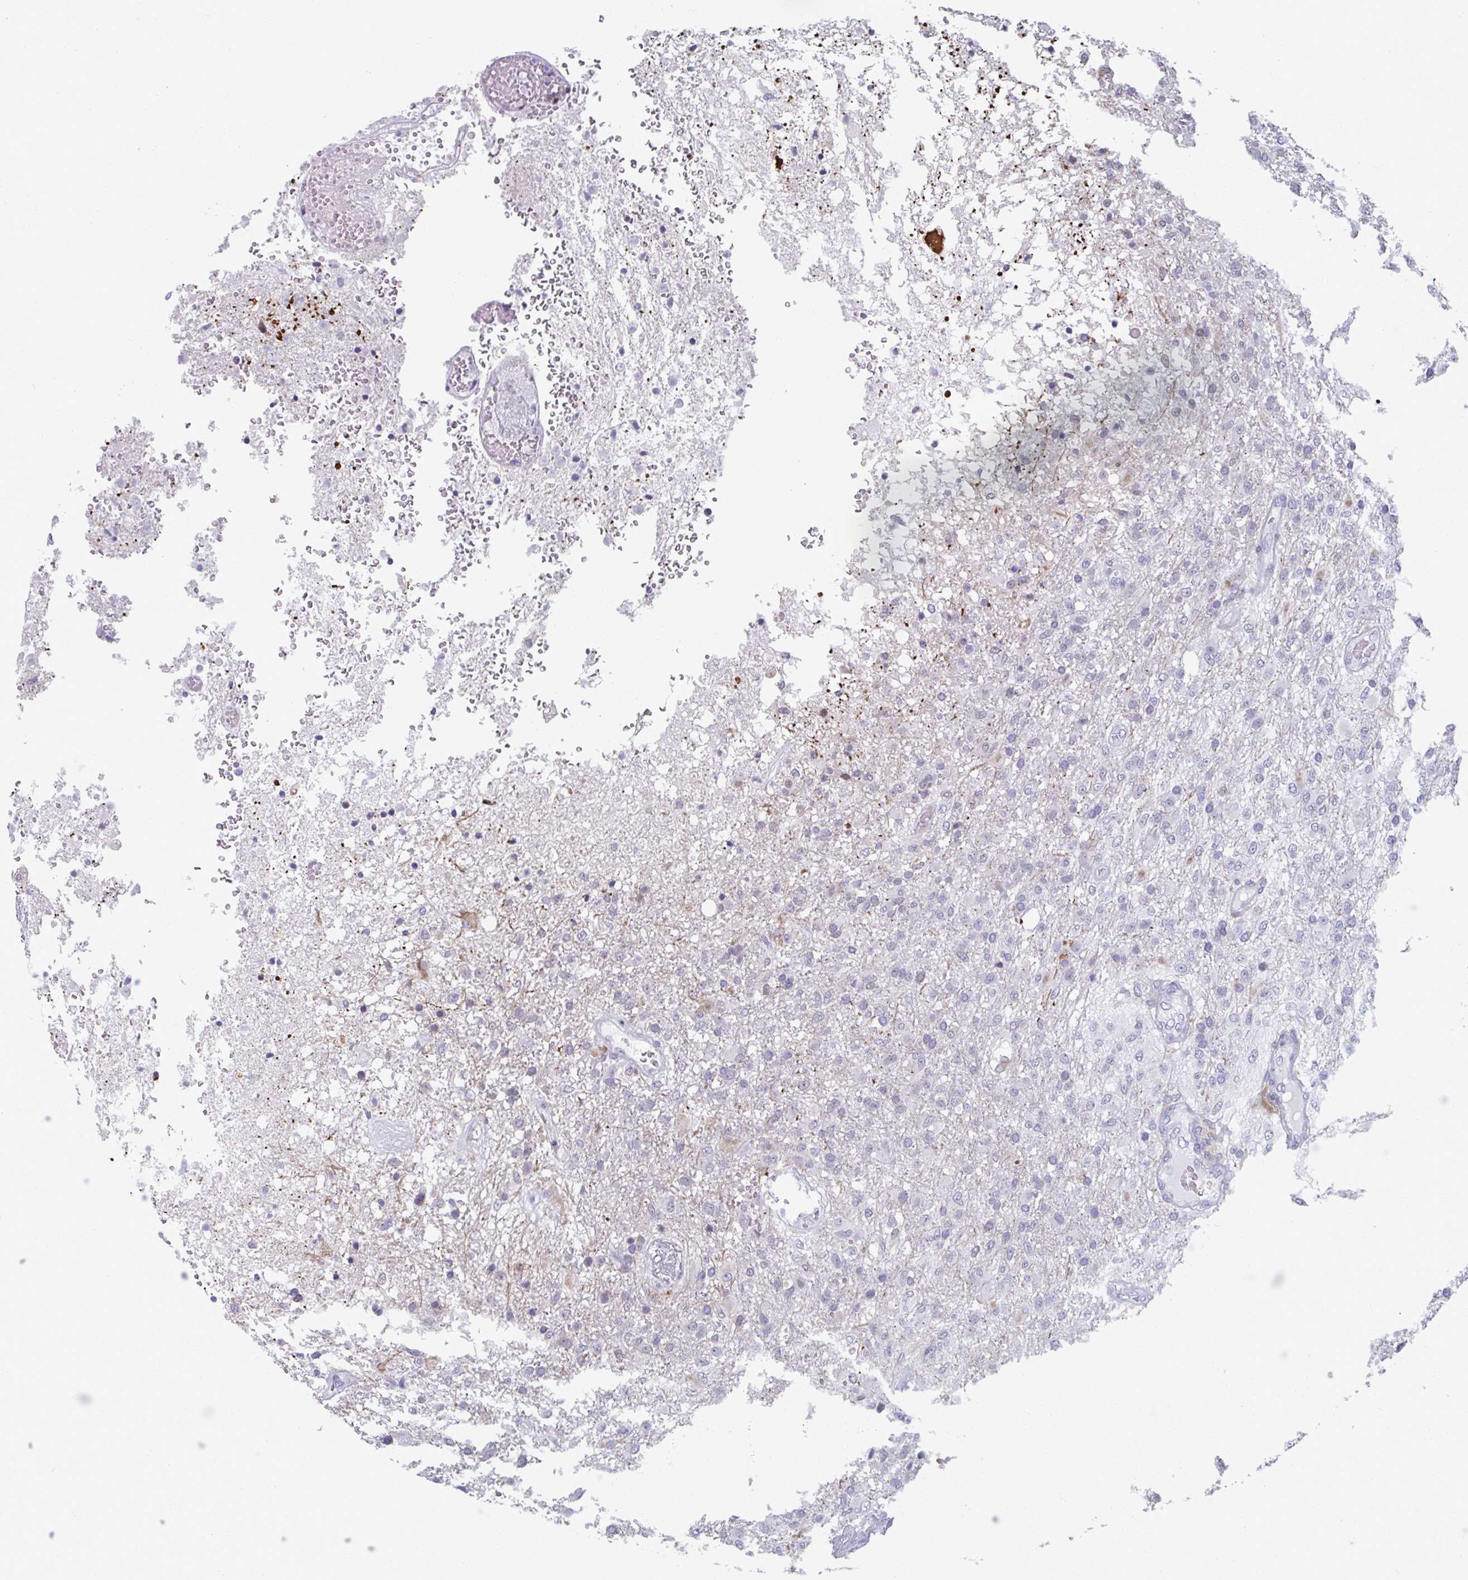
{"staining": {"intensity": "negative", "quantity": "none", "location": "none"}, "tissue": "glioma", "cell_type": "Tumor cells", "image_type": "cancer", "snomed": [{"axis": "morphology", "description": "Glioma, malignant, High grade"}, {"axis": "topography", "description": "Brain"}], "caption": "IHC photomicrograph of human malignant high-grade glioma stained for a protein (brown), which shows no staining in tumor cells.", "gene": "ABHD16B", "patient": {"sex": "female", "age": 74}}